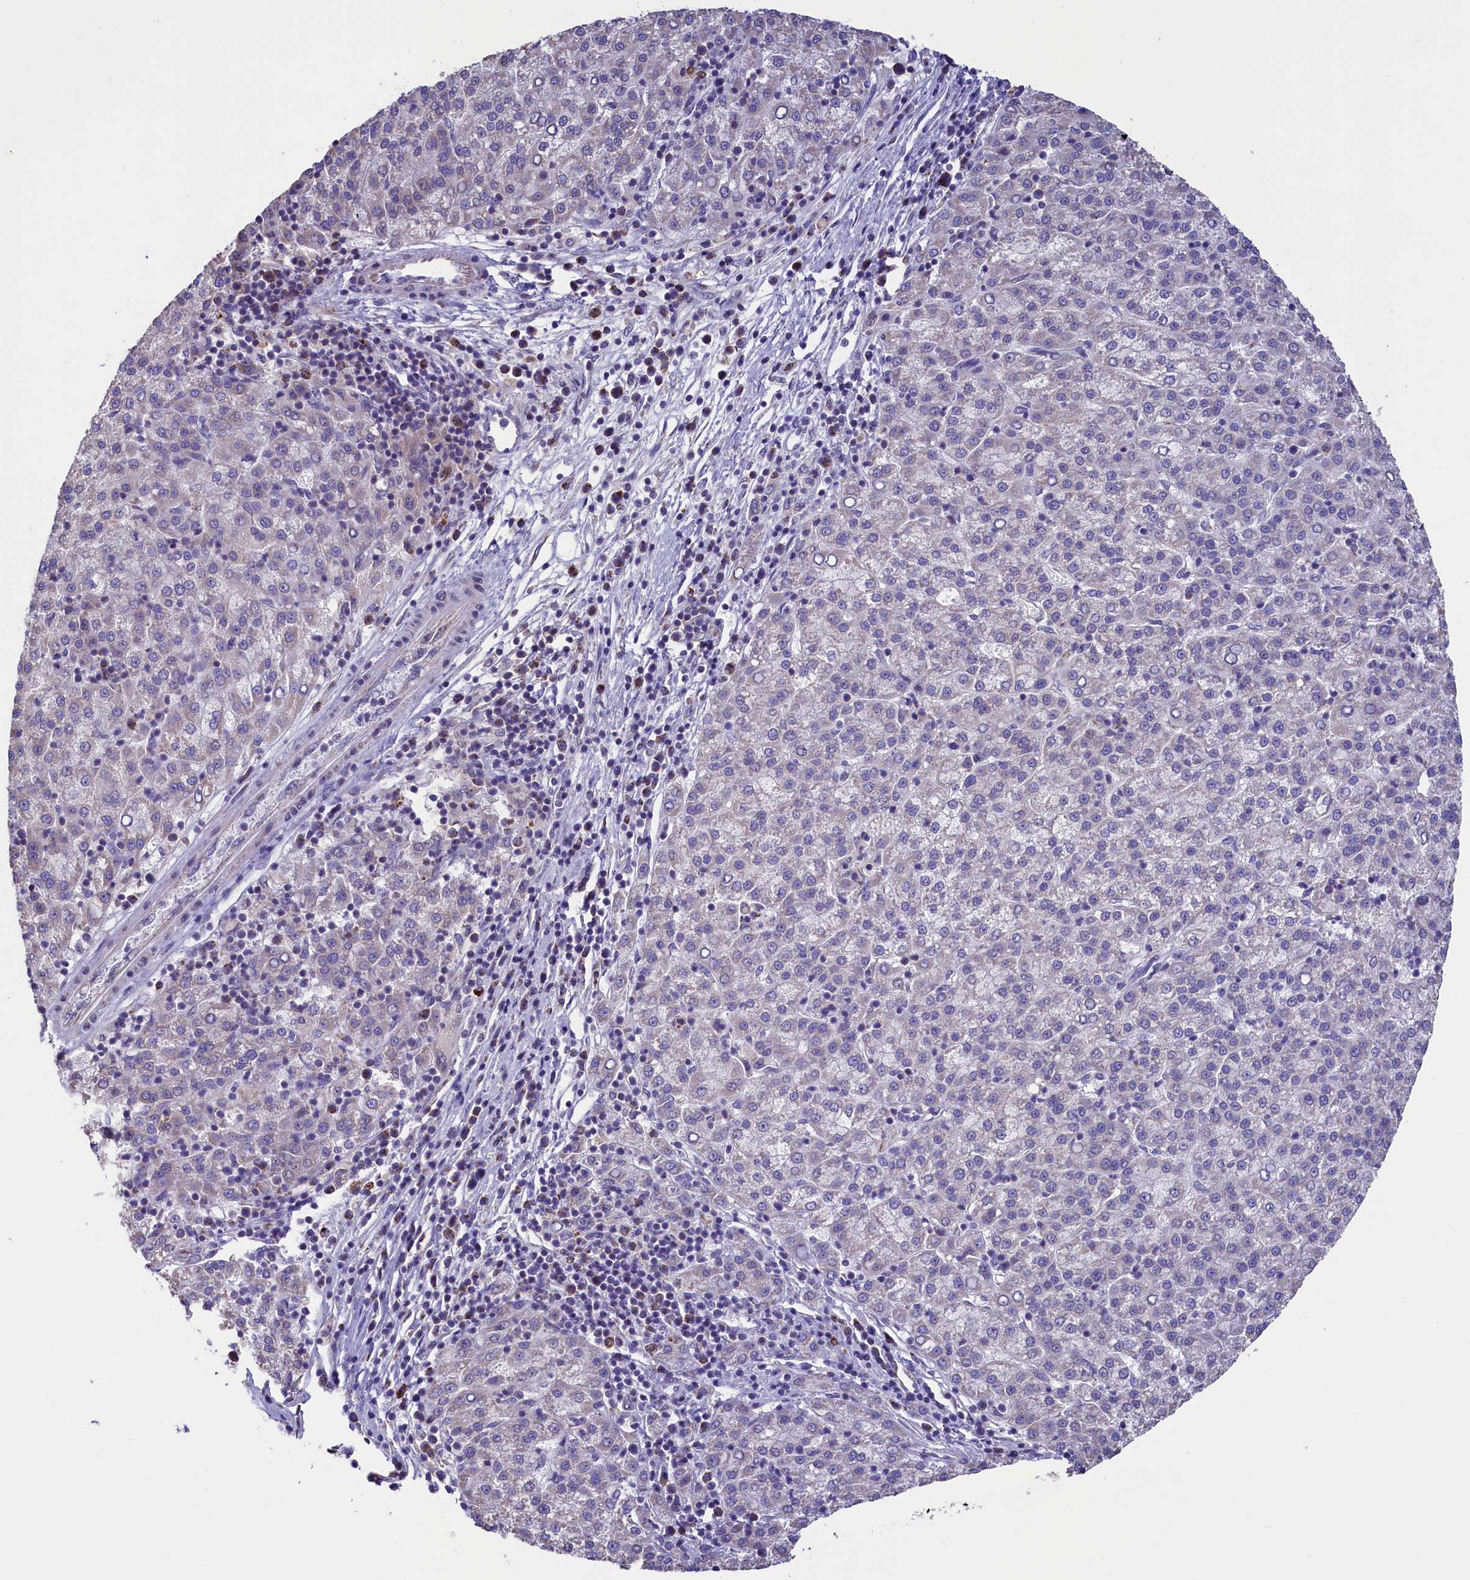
{"staining": {"intensity": "negative", "quantity": "none", "location": "none"}, "tissue": "liver cancer", "cell_type": "Tumor cells", "image_type": "cancer", "snomed": [{"axis": "morphology", "description": "Carcinoma, Hepatocellular, NOS"}, {"axis": "topography", "description": "Liver"}], "caption": "Immunohistochemistry micrograph of neoplastic tissue: human liver cancer stained with DAB (3,3'-diaminobenzidine) shows no significant protein positivity in tumor cells. The staining was performed using DAB to visualize the protein expression in brown, while the nuclei were stained in blue with hematoxylin (Magnification: 20x).", "gene": "IDH3A", "patient": {"sex": "female", "age": 58}}